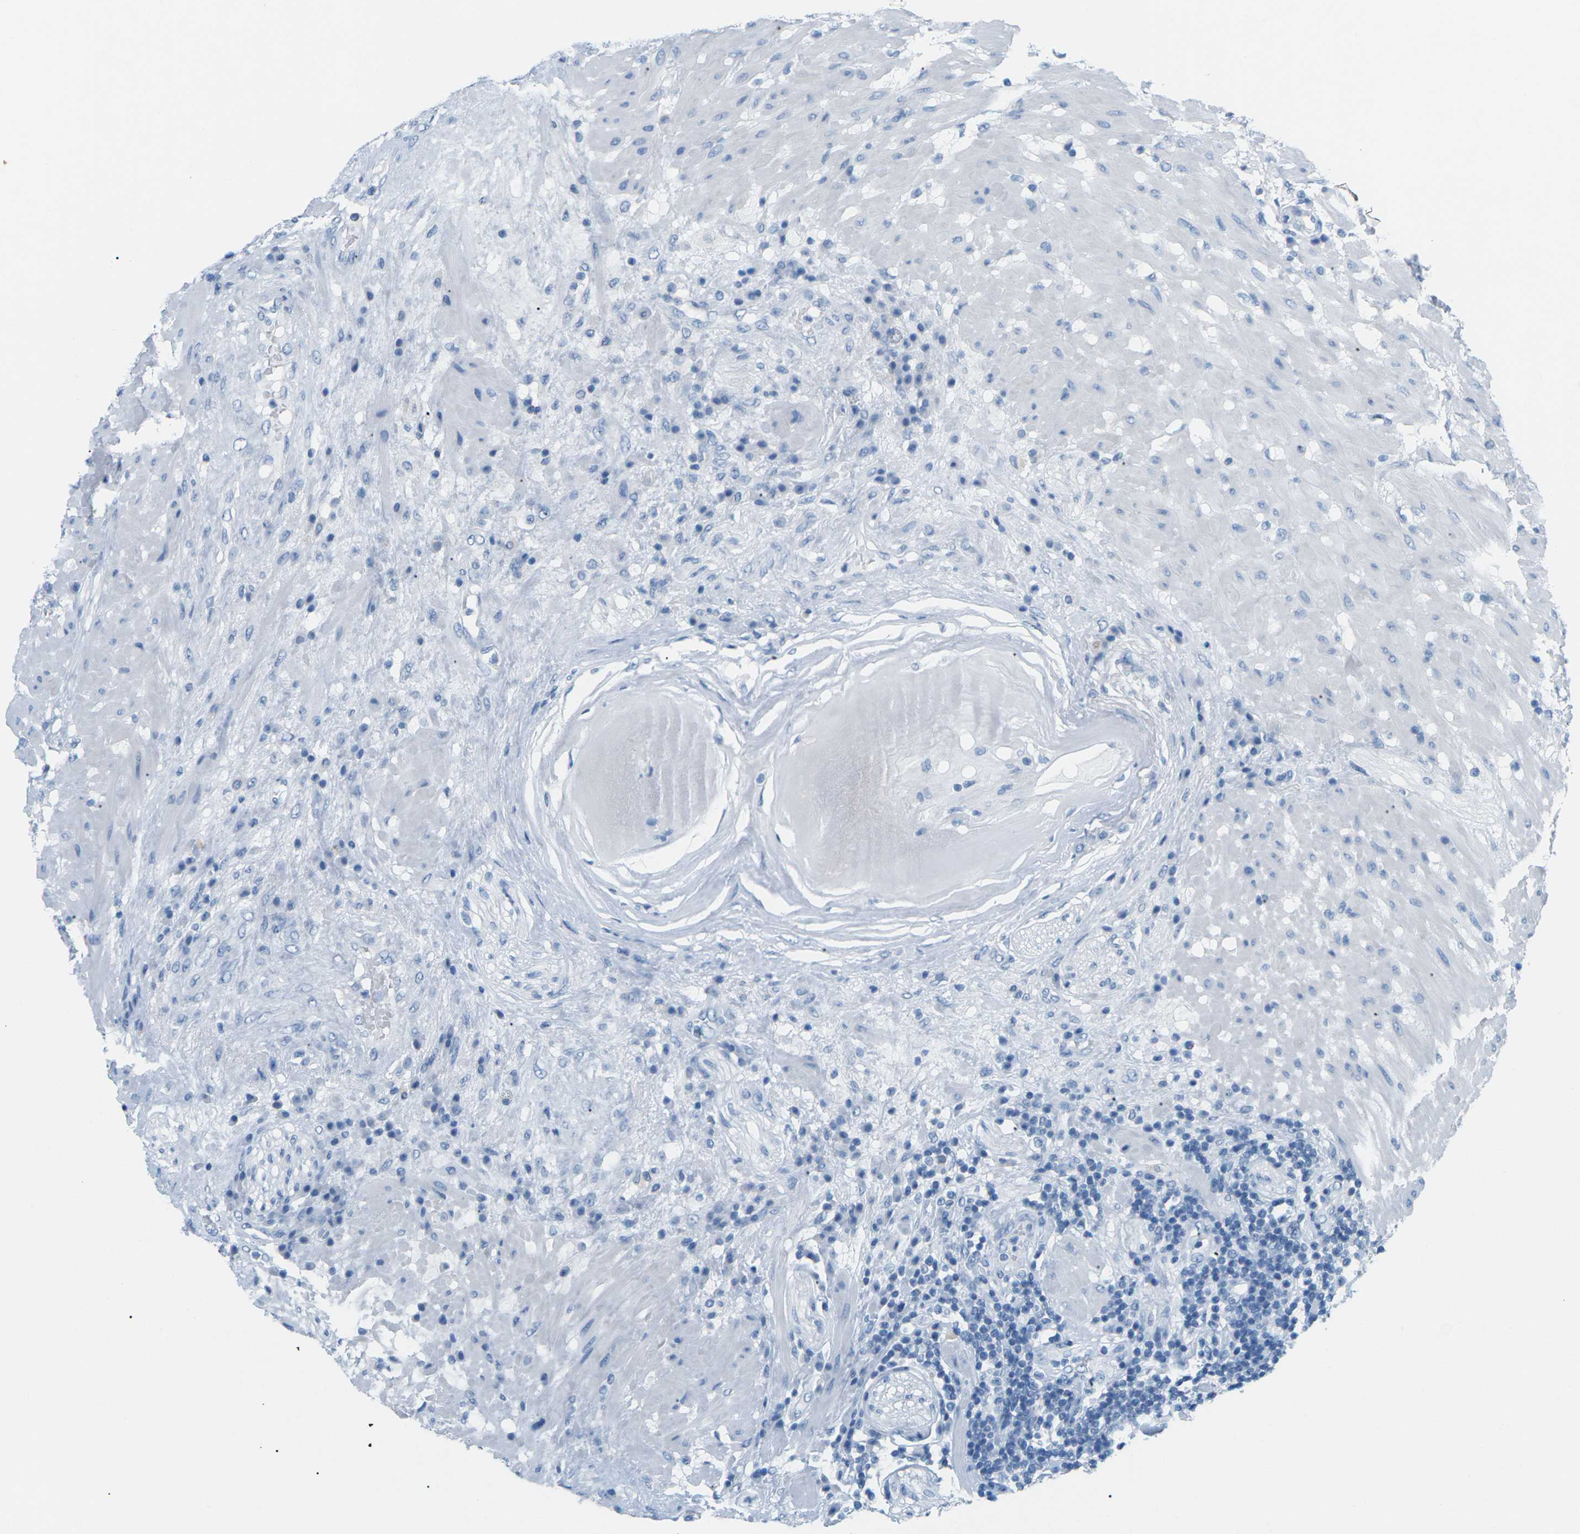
{"staining": {"intensity": "negative", "quantity": "none", "location": "none"}, "tissue": "seminal vesicle", "cell_type": "Glandular cells", "image_type": "normal", "snomed": [{"axis": "morphology", "description": "Normal tissue, NOS"}, {"axis": "topography", "description": "Seminal veicle"}], "caption": "Immunohistochemistry (IHC) image of unremarkable seminal vesicle stained for a protein (brown), which exhibits no positivity in glandular cells.", "gene": "SLC12A1", "patient": {"sex": "male", "age": 61}}